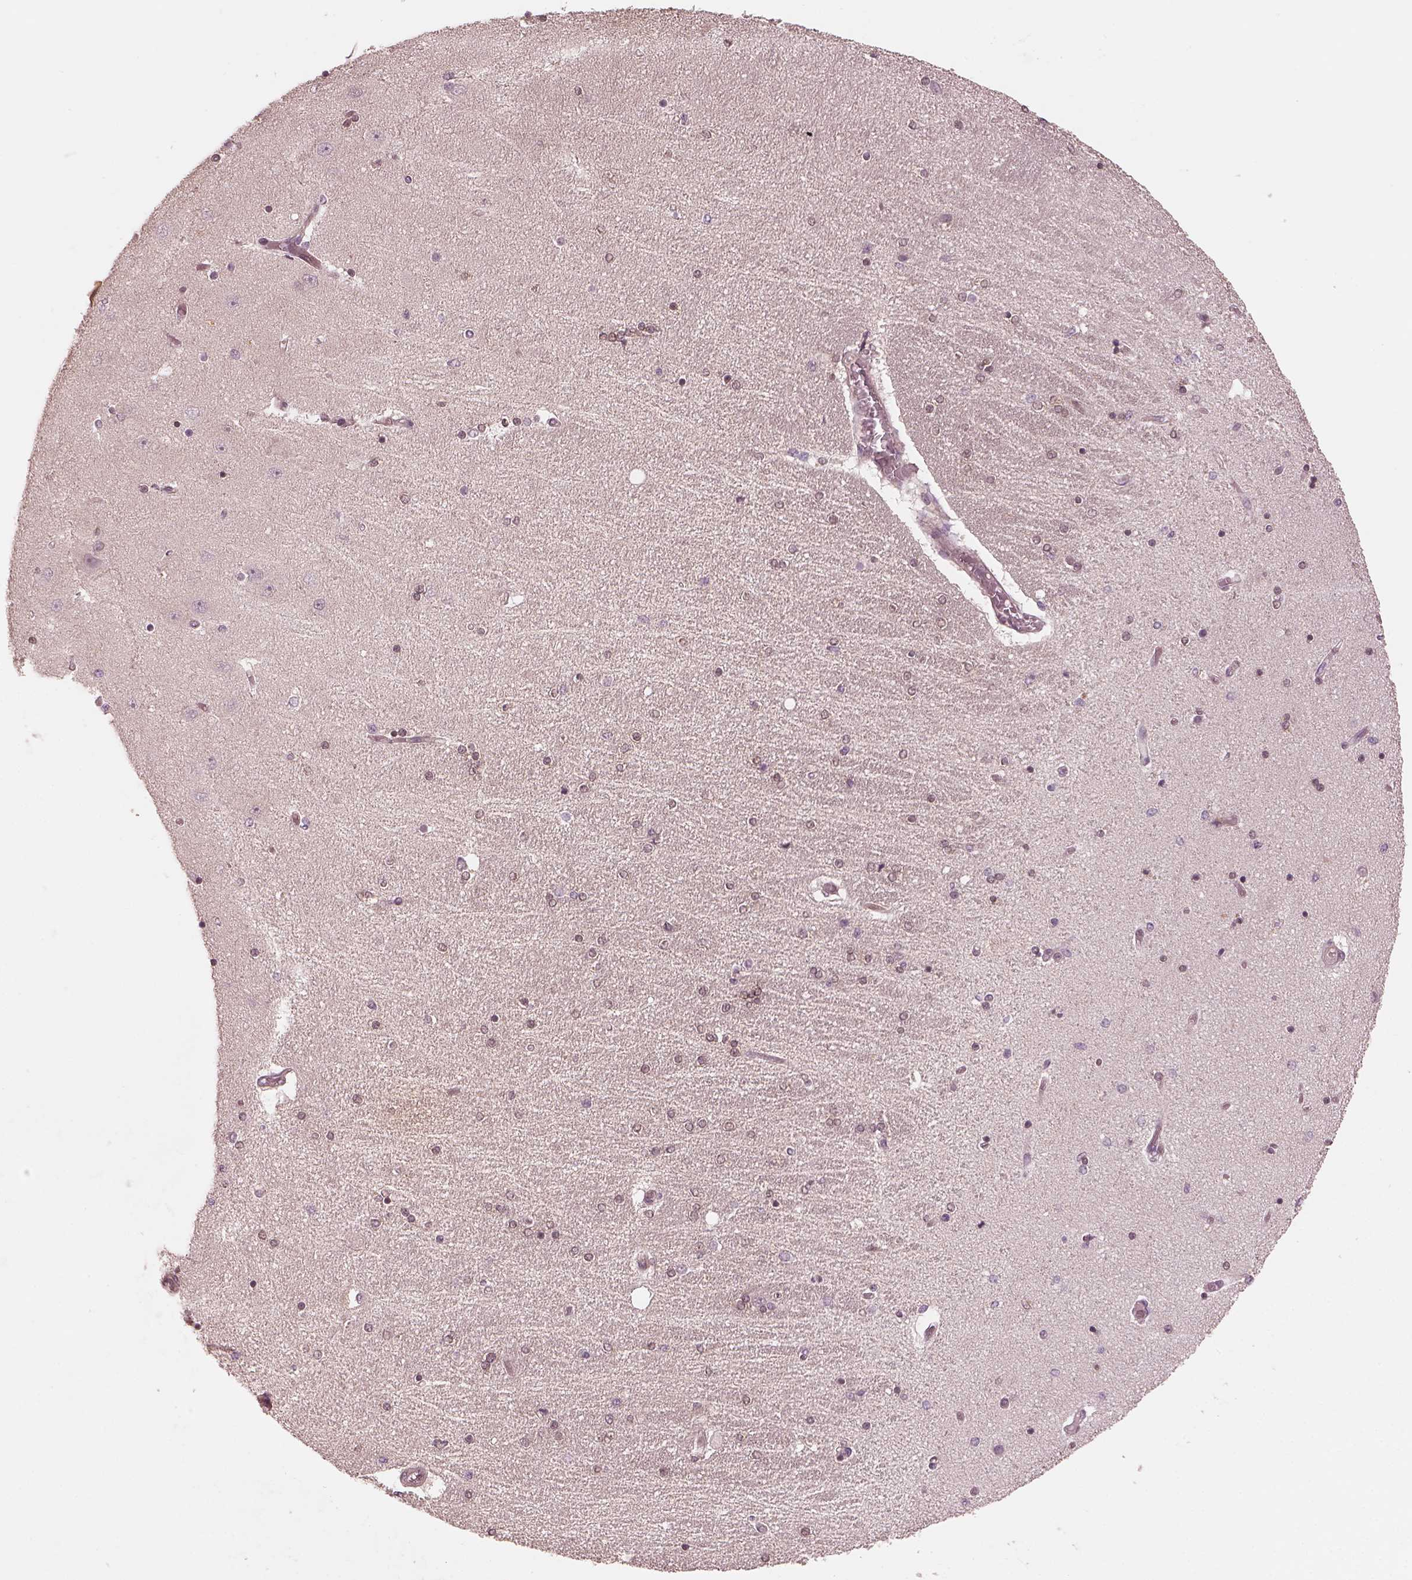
{"staining": {"intensity": "negative", "quantity": "none", "location": "none"}, "tissue": "hippocampus", "cell_type": "Glial cells", "image_type": "normal", "snomed": [{"axis": "morphology", "description": "Normal tissue, NOS"}, {"axis": "topography", "description": "Hippocampus"}], "caption": "A high-resolution histopathology image shows immunohistochemistry (IHC) staining of unremarkable hippocampus, which reveals no significant staining in glial cells.", "gene": "FAM107B", "patient": {"sex": "female", "age": 54}}